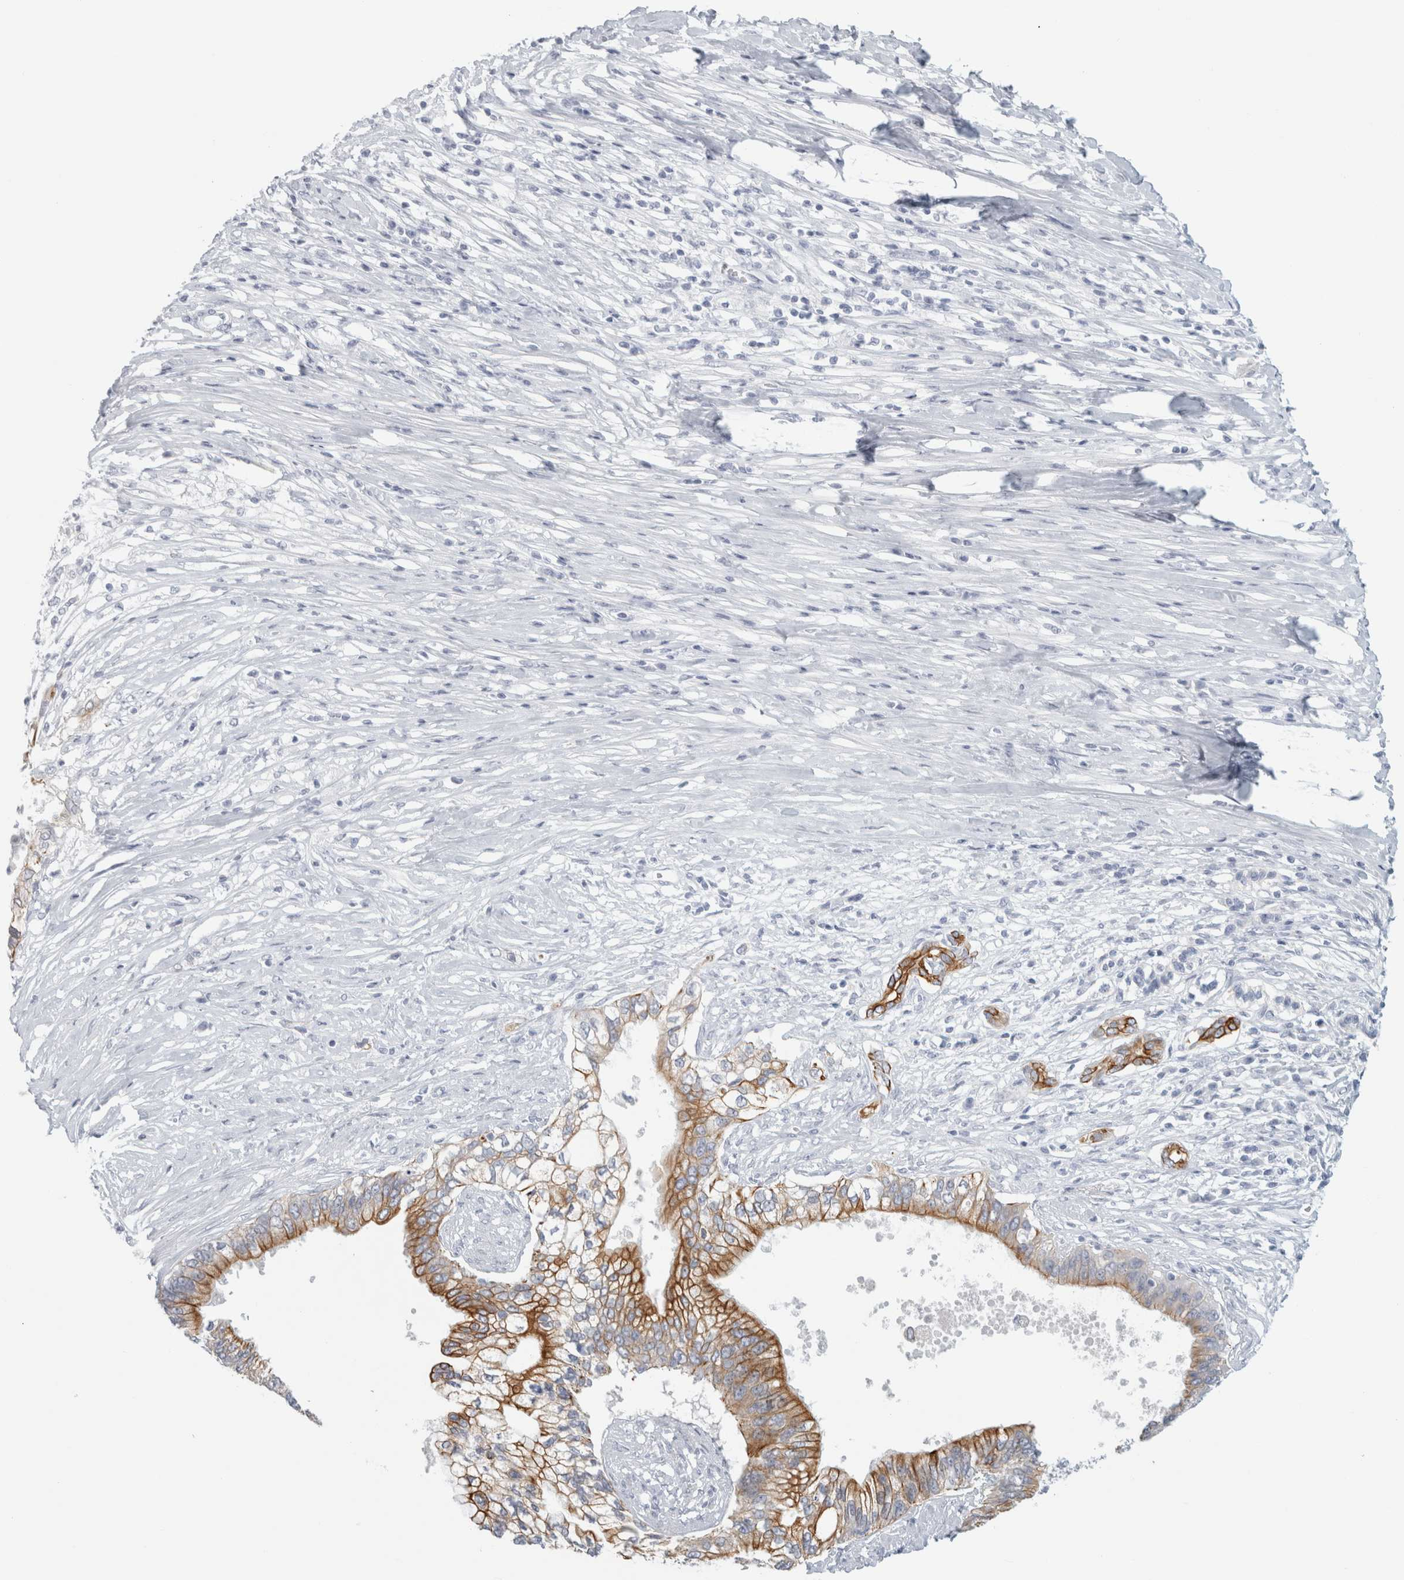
{"staining": {"intensity": "strong", "quantity": ">75%", "location": "cytoplasmic/membranous"}, "tissue": "pancreatic cancer", "cell_type": "Tumor cells", "image_type": "cancer", "snomed": [{"axis": "morphology", "description": "Normal tissue, NOS"}, {"axis": "morphology", "description": "Adenocarcinoma, NOS"}, {"axis": "topography", "description": "Pancreas"}, {"axis": "topography", "description": "Peripheral nerve tissue"}], "caption": "Immunohistochemistry (IHC) photomicrograph of pancreatic cancer (adenocarcinoma) stained for a protein (brown), which shows high levels of strong cytoplasmic/membranous positivity in approximately >75% of tumor cells.", "gene": "SLC28A3", "patient": {"sex": "male", "age": 59}}